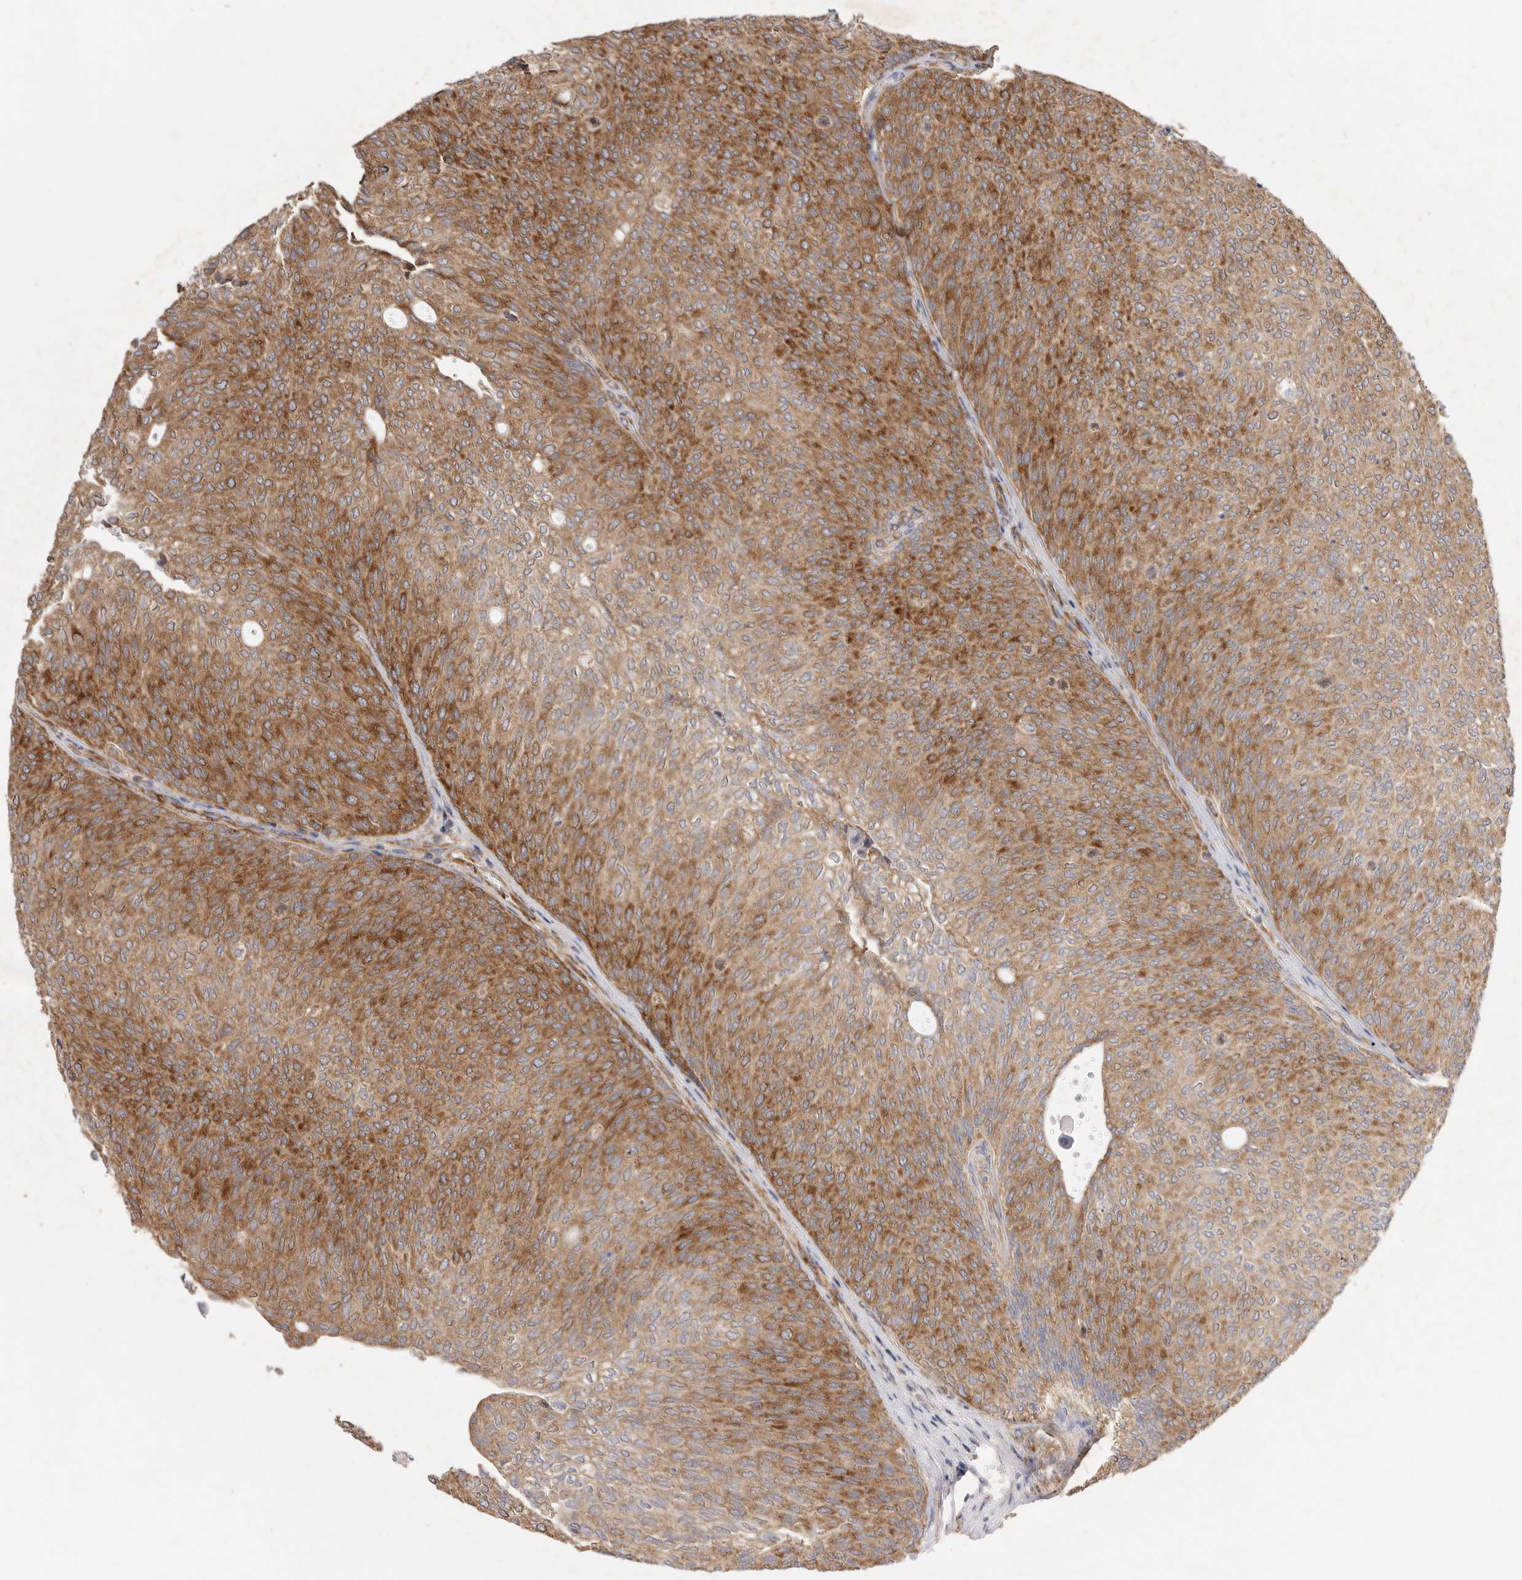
{"staining": {"intensity": "moderate", "quantity": ">75%", "location": "cytoplasmic/membranous"}, "tissue": "urothelial cancer", "cell_type": "Tumor cells", "image_type": "cancer", "snomed": [{"axis": "morphology", "description": "Urothelial carcinoma, Low grade"}, {"axis": "topography", "description": "Urinary bladder"}], "caption": "Urothelial carcinoma (low-grade) stained with a protein marker shows moderate staining in tumor cells.", "gene": "SERBP1", "patient": {"sex": "female", "age": 79}}